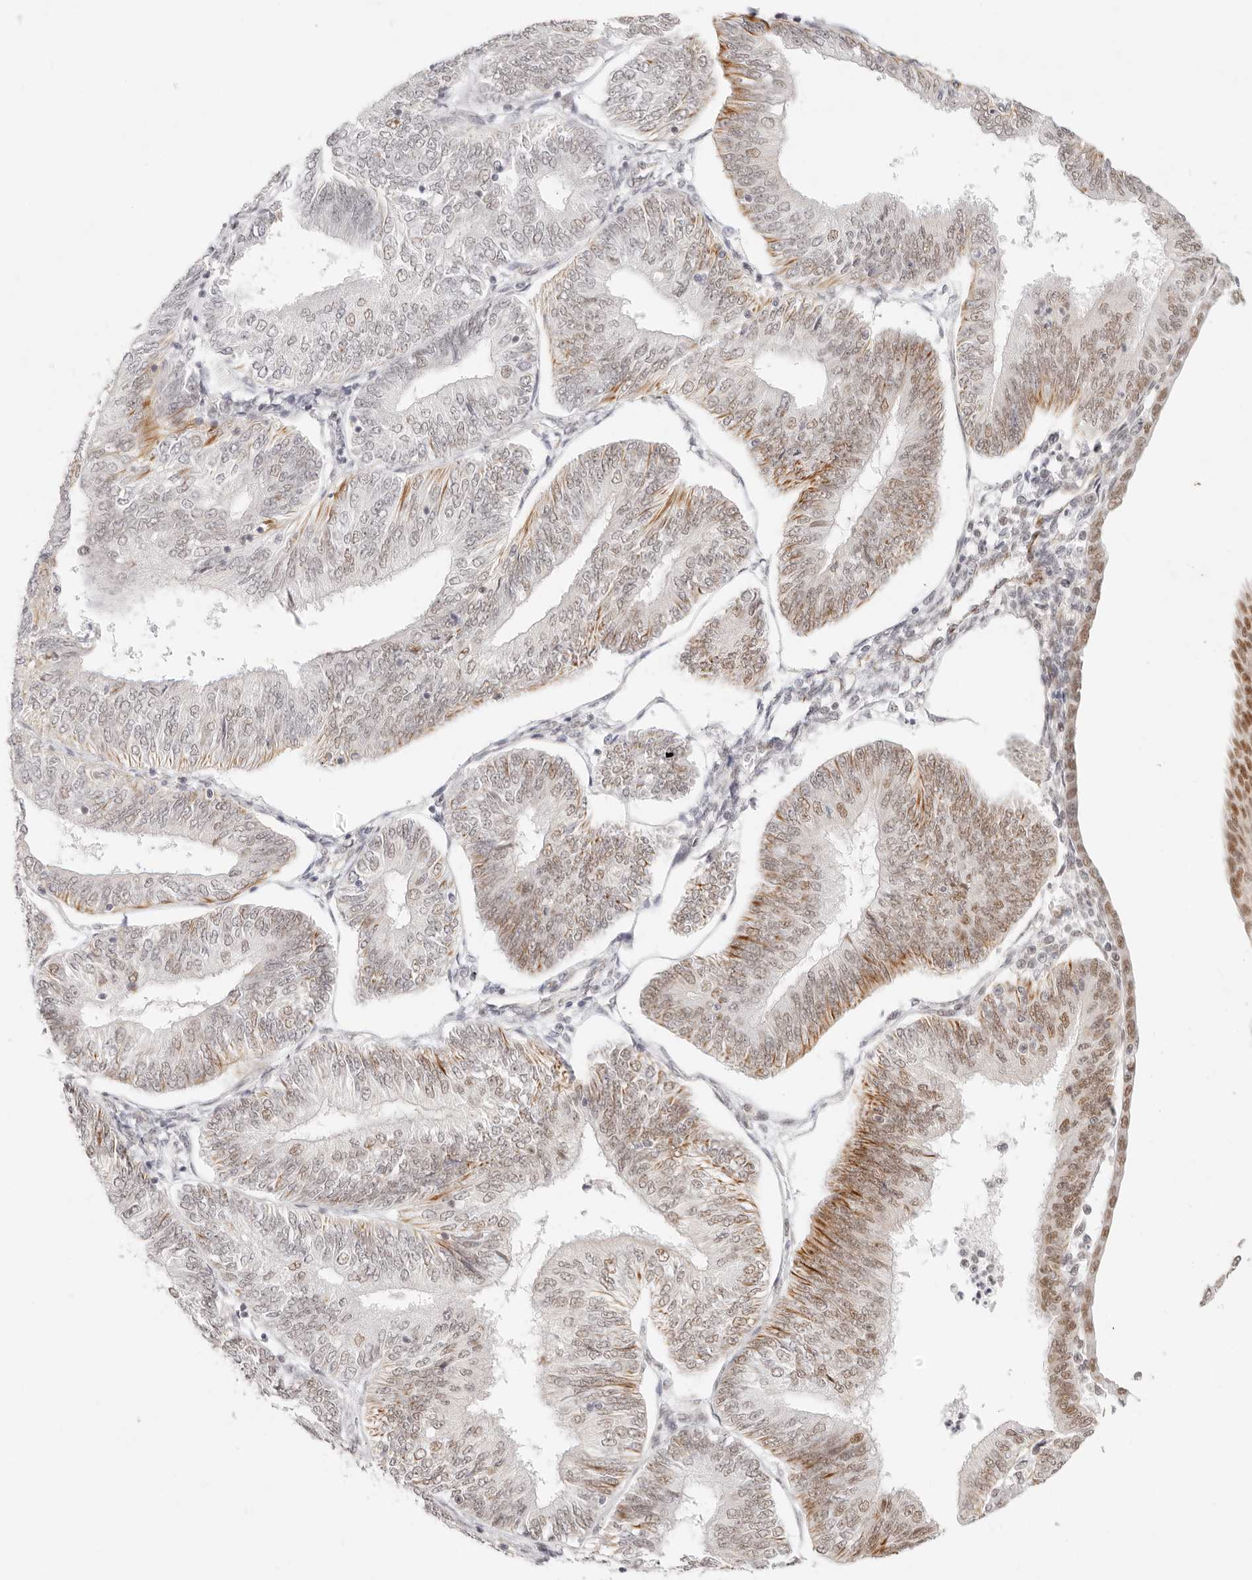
{"staining": {"intensity": "moderate", "quantity": "25%-75%", "location": "cytoplasmic/membranous,nuclear"}, "tissue": "endometrial cancer", "cell_type": "Tumor cells", "image_type": "cancer", "snomed": [{"axis": "morphology", "description": "Adenocarcinoma, NOS"}, {"axis": "topography", "description": "Endometrium"}], "caption": "This histopathology image shows immunohistochemistry staining of human endometrial adenocarcinoma, with medium moderate cytoplasmic/membranous and nuclear staining in about 25%-75% of tumor cells.", "gene": "ZC3H11A", "patient": {"sex": "female", "age": 58}}